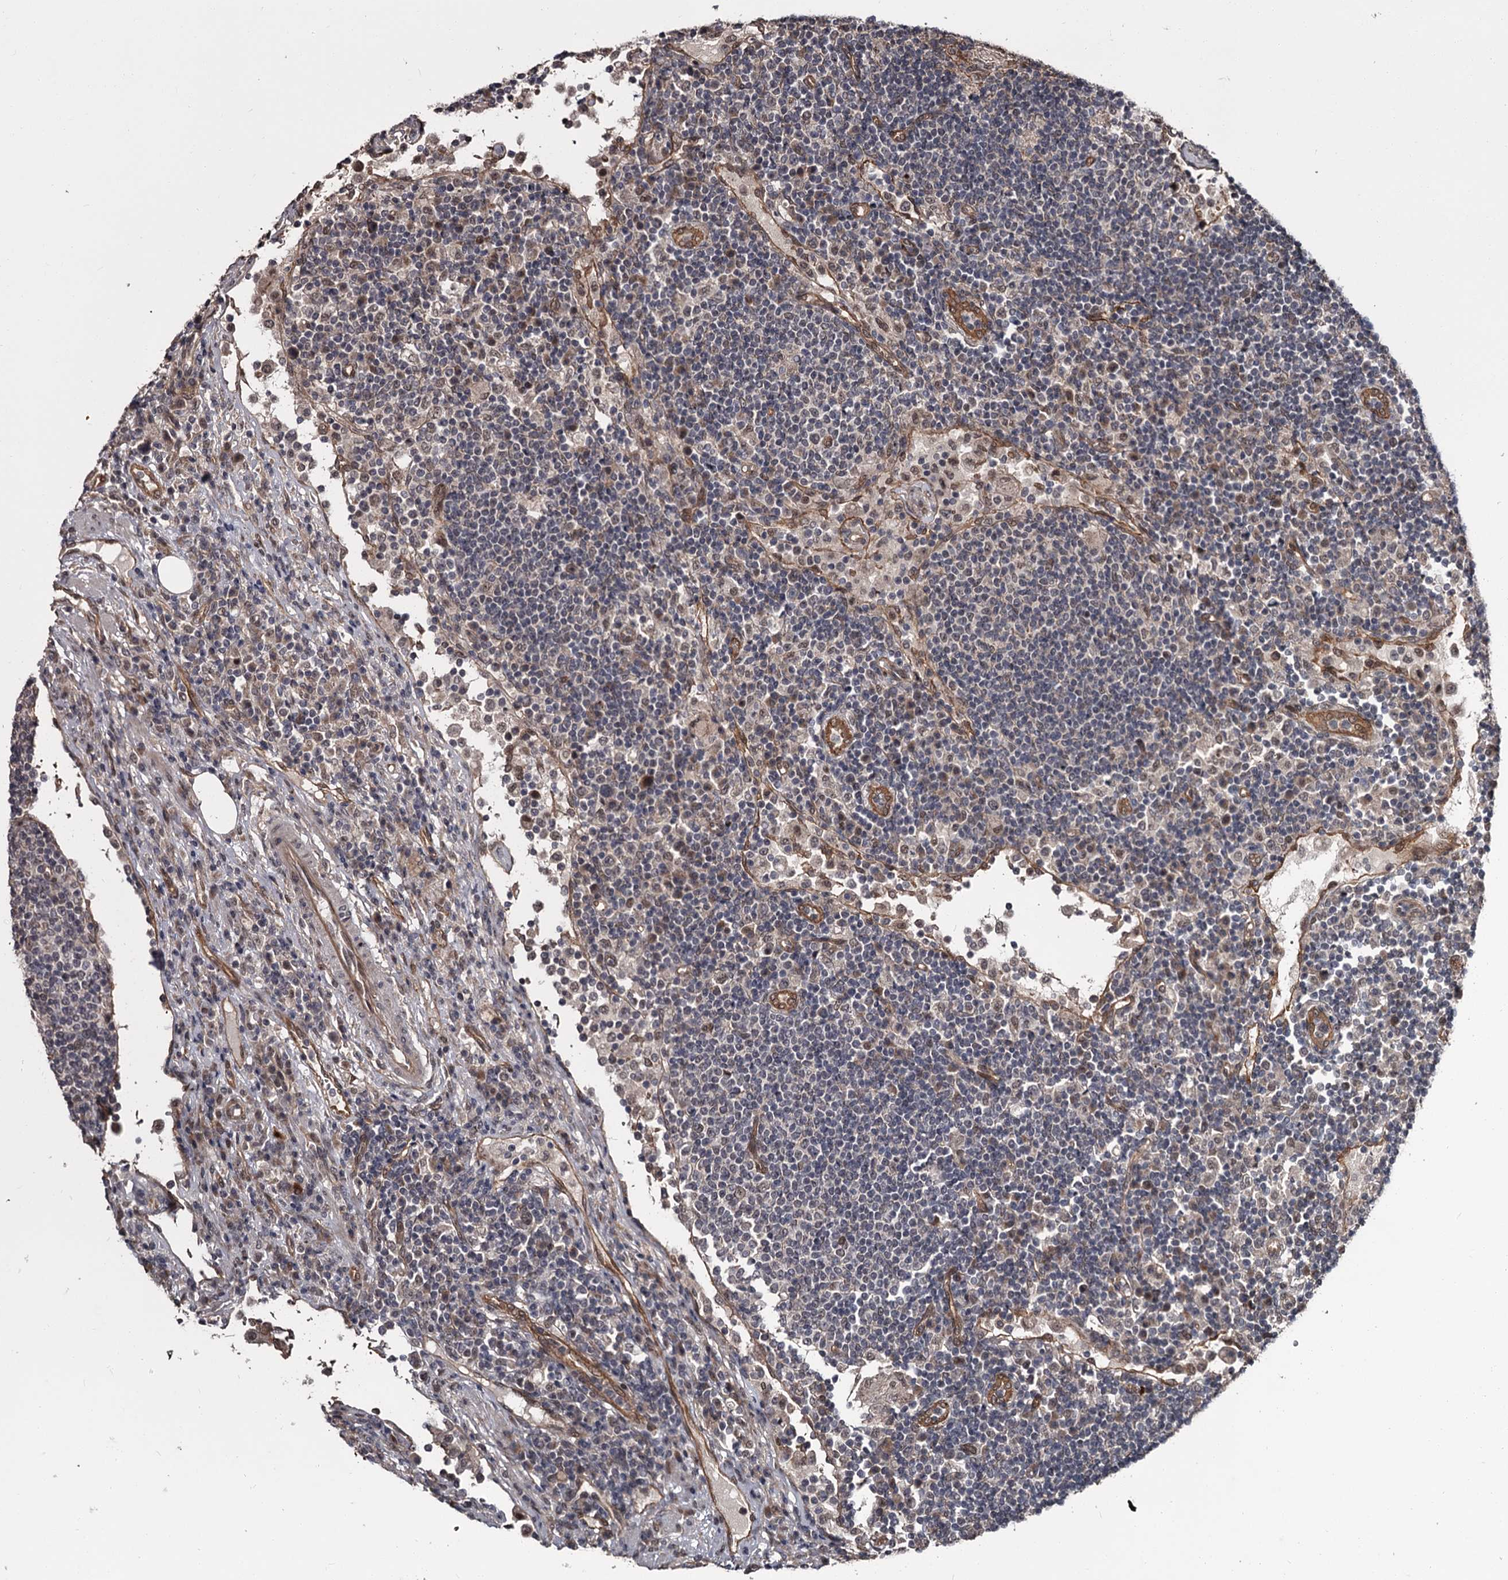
{"staining": {"intensity": "weak", "quantity": "<25%", "location": "cytoplasmic/membranous"}, "tissue": "lymph node", "cell_type": "Non-germinal center cells", "image_type": "normal", "snomed": [{"axis": "morphology", "description": "Normal tissue, NOS"}, {"axis": "topography", "description": "Lymph node"}], "caption": "Image shows no protein positivity in non-germinal center cells of normal lymph node.", "gene": "CDC42EP2", "patient": {"sex": "female", "age": 53}}